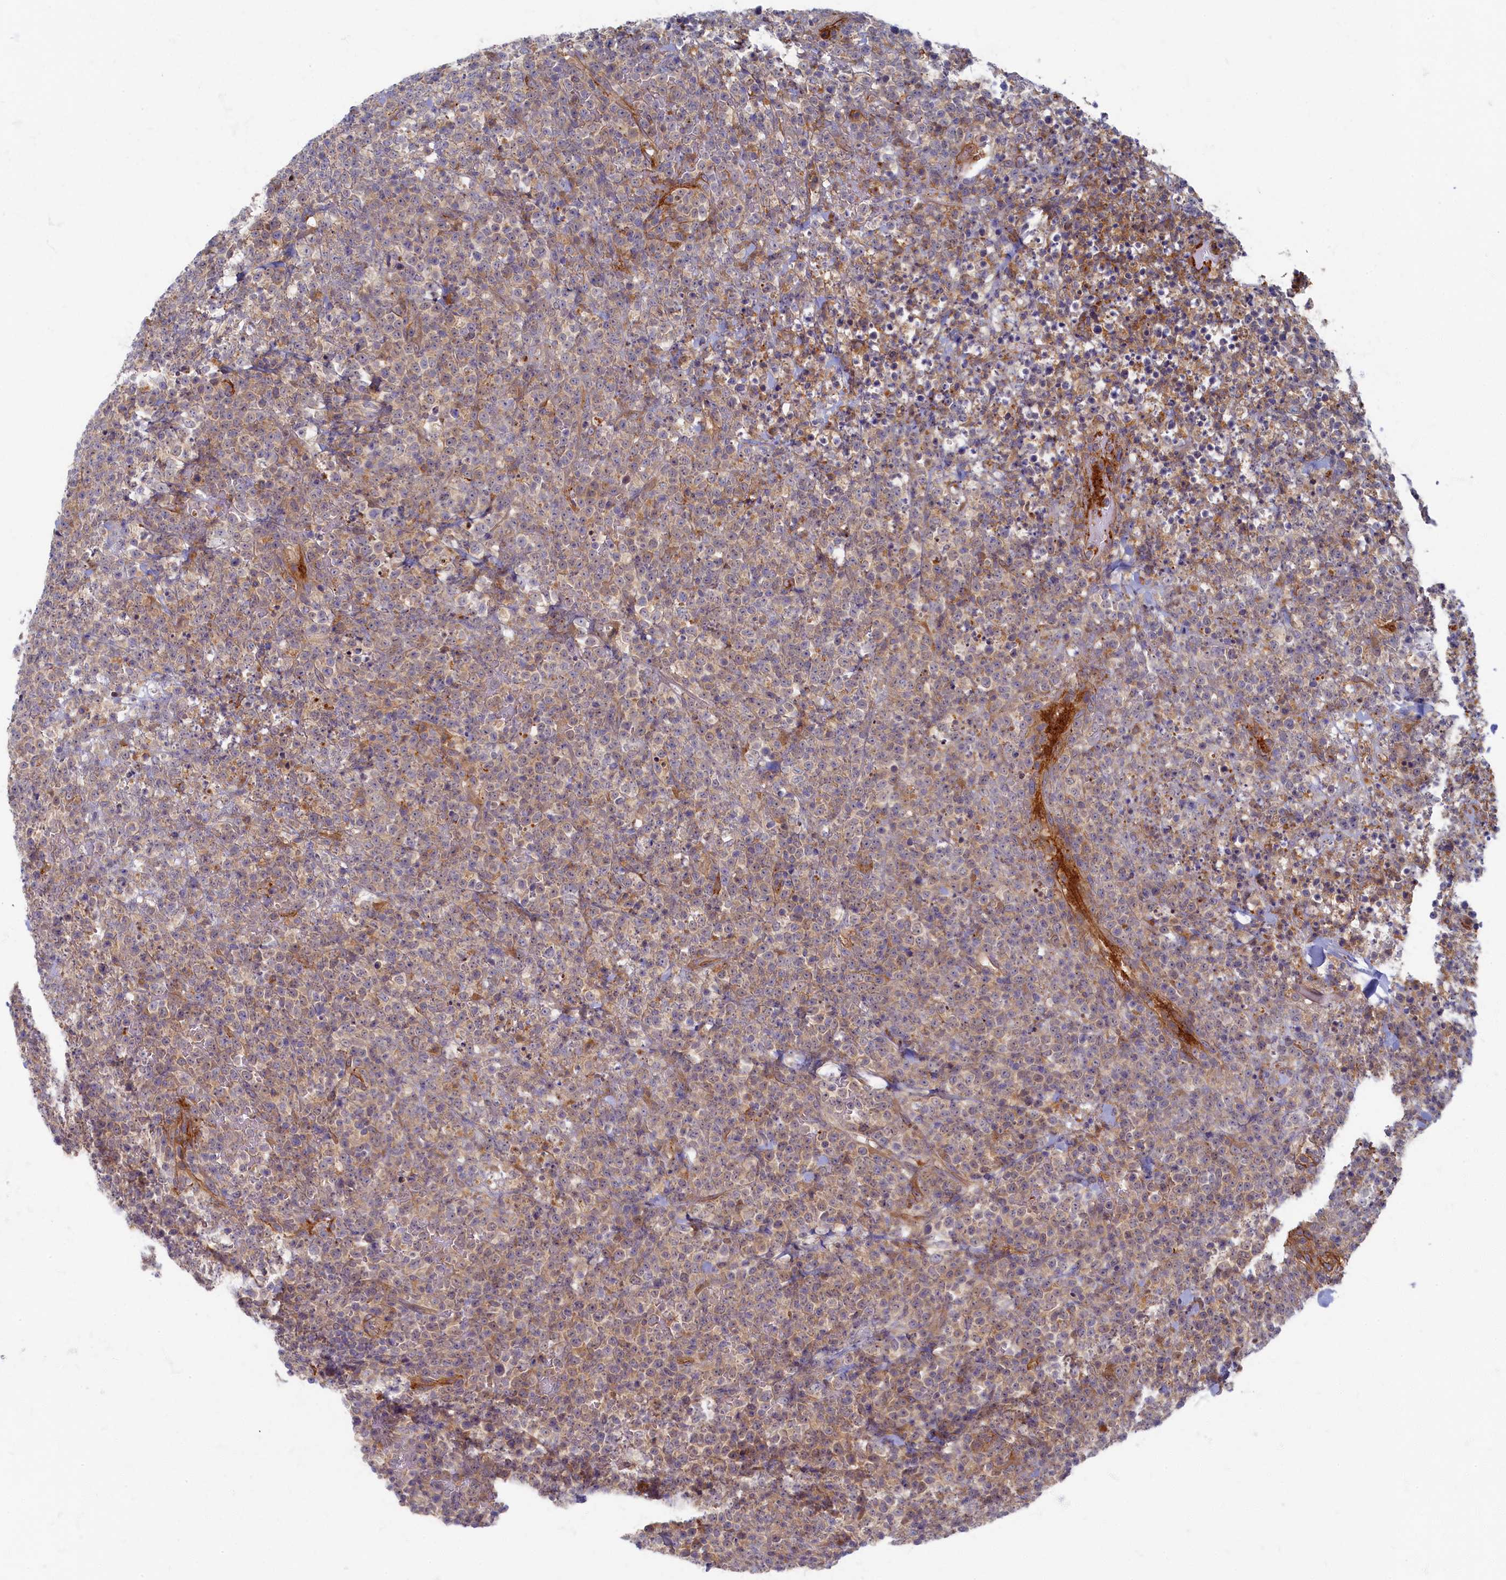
{"staining": {"intensity": "weak", "quantity": "25%-75%", "location": "cytoplasmic/membranous"}, "tissue": "lymphoma", "cell_type": "Tumor cells", "image_type": "cancer", "snomed": [{"axis": "morphology", "description": "Malignant lymphoma, non-Hodgkin's type, High grade"}, {"axis": "topography", "description": "Colon"}], "caption": "The micrograph reveals a brown stain indicating the presence of a protein in the cytoplasmic/membranous of tumor cells in lymphoma.", "gene": "PSMG2", "patient": {"sex": "female", "age": 53}}